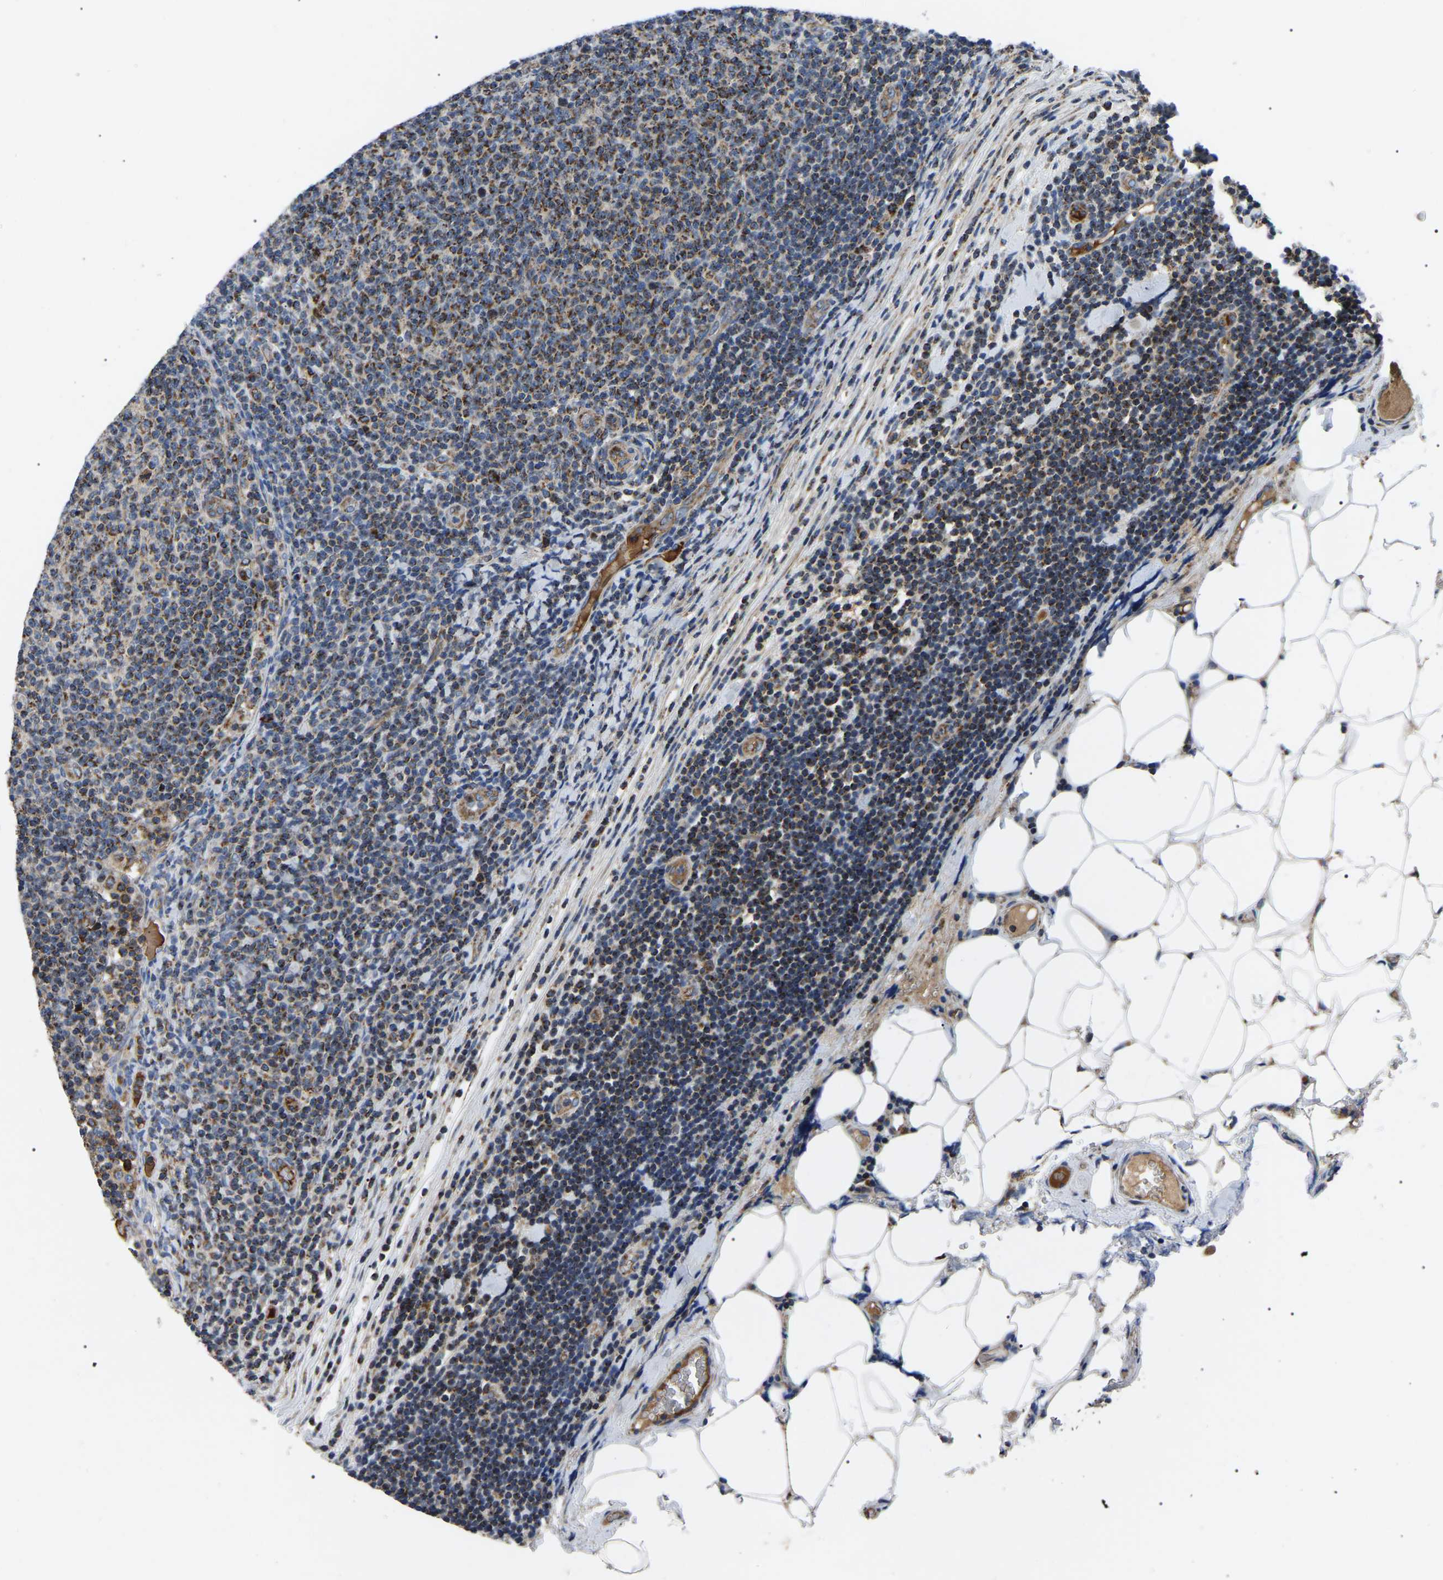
{"staining": {"intensity": "moderate", "quantity": ">75%", "location": "cytoplasmic/membranous"}, "tissue": "lymphoma", "cell_type": "Tumor cells", "image_type": "cancer", "snomed": [{"axis": "morphology", "description": "Malignant lymphoma, non-Hodgkin's type, Low grade"}, {"axis": "topography", "description": "Lymph node"}], "caption": "A brown stain labels moderate cytoplasmic/membranous positivity of a protein in malignant lymphoma, non-Hodgkin's type (low-grade) tumor cells.", "gene": "PPM1E", "patient": {"sex": "male", "age": 66}}